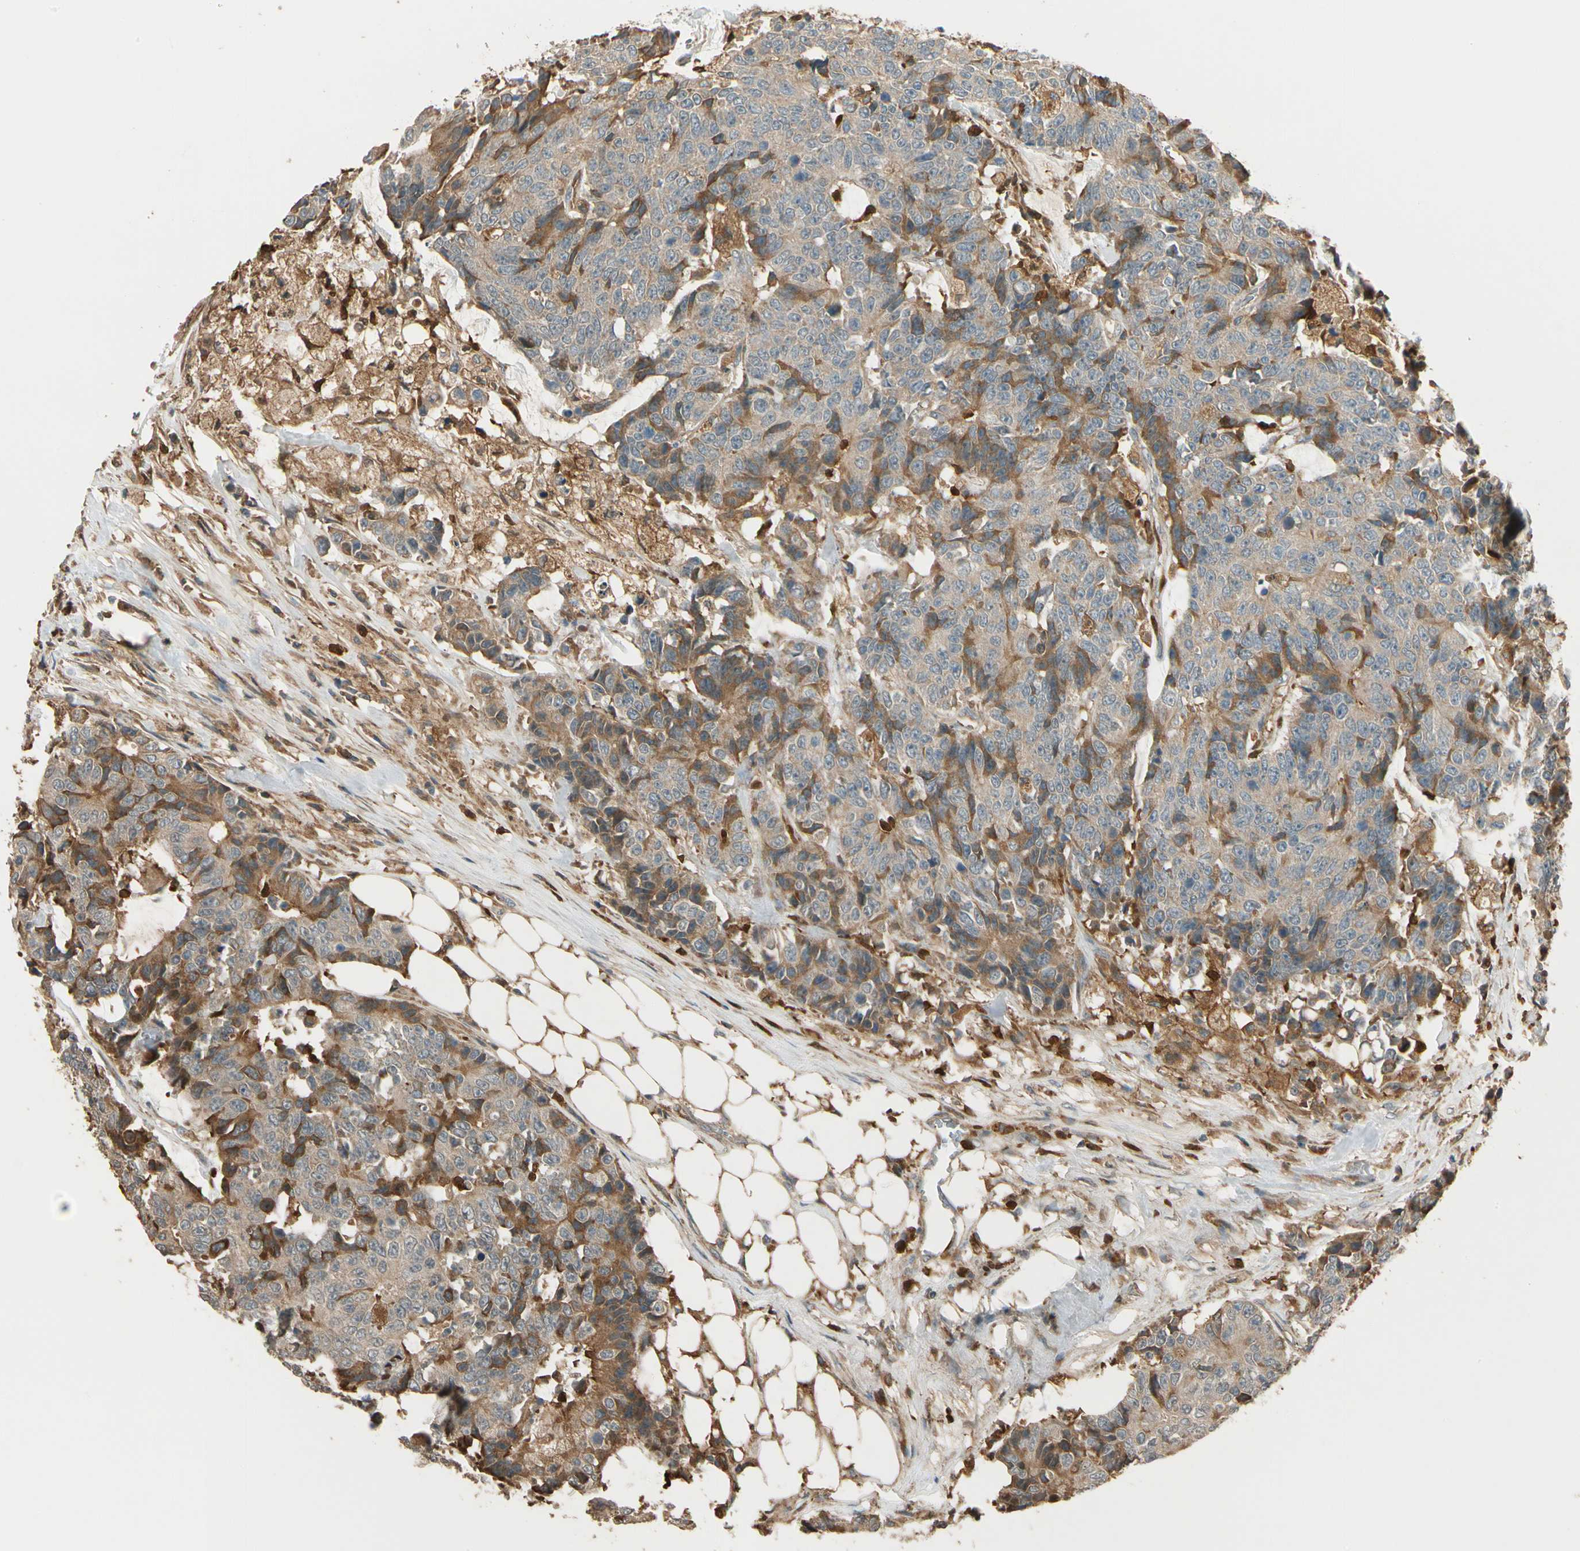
{"staining": {"intensity": "moderate", "quantity": ">75%", "location": "cytoplasmic/membranous"}, "tissue": "colorectal cancer", "cell_type": "Tumor cells", "image_type": "cancer", "snomed": [{"axis": "morphology", "description": "Adenocarcinoma, NOS"}, {"axis": "topography", "description": "Colon"}], "caption": "The micrograph exhibits staining of colorectal adenocarcinoma, revealing moderate cytoplasmic/membranous protein expression (brown color) within tumor cells.", "gene": "STX11", "patient": {"sex": "female", "age": 86}}